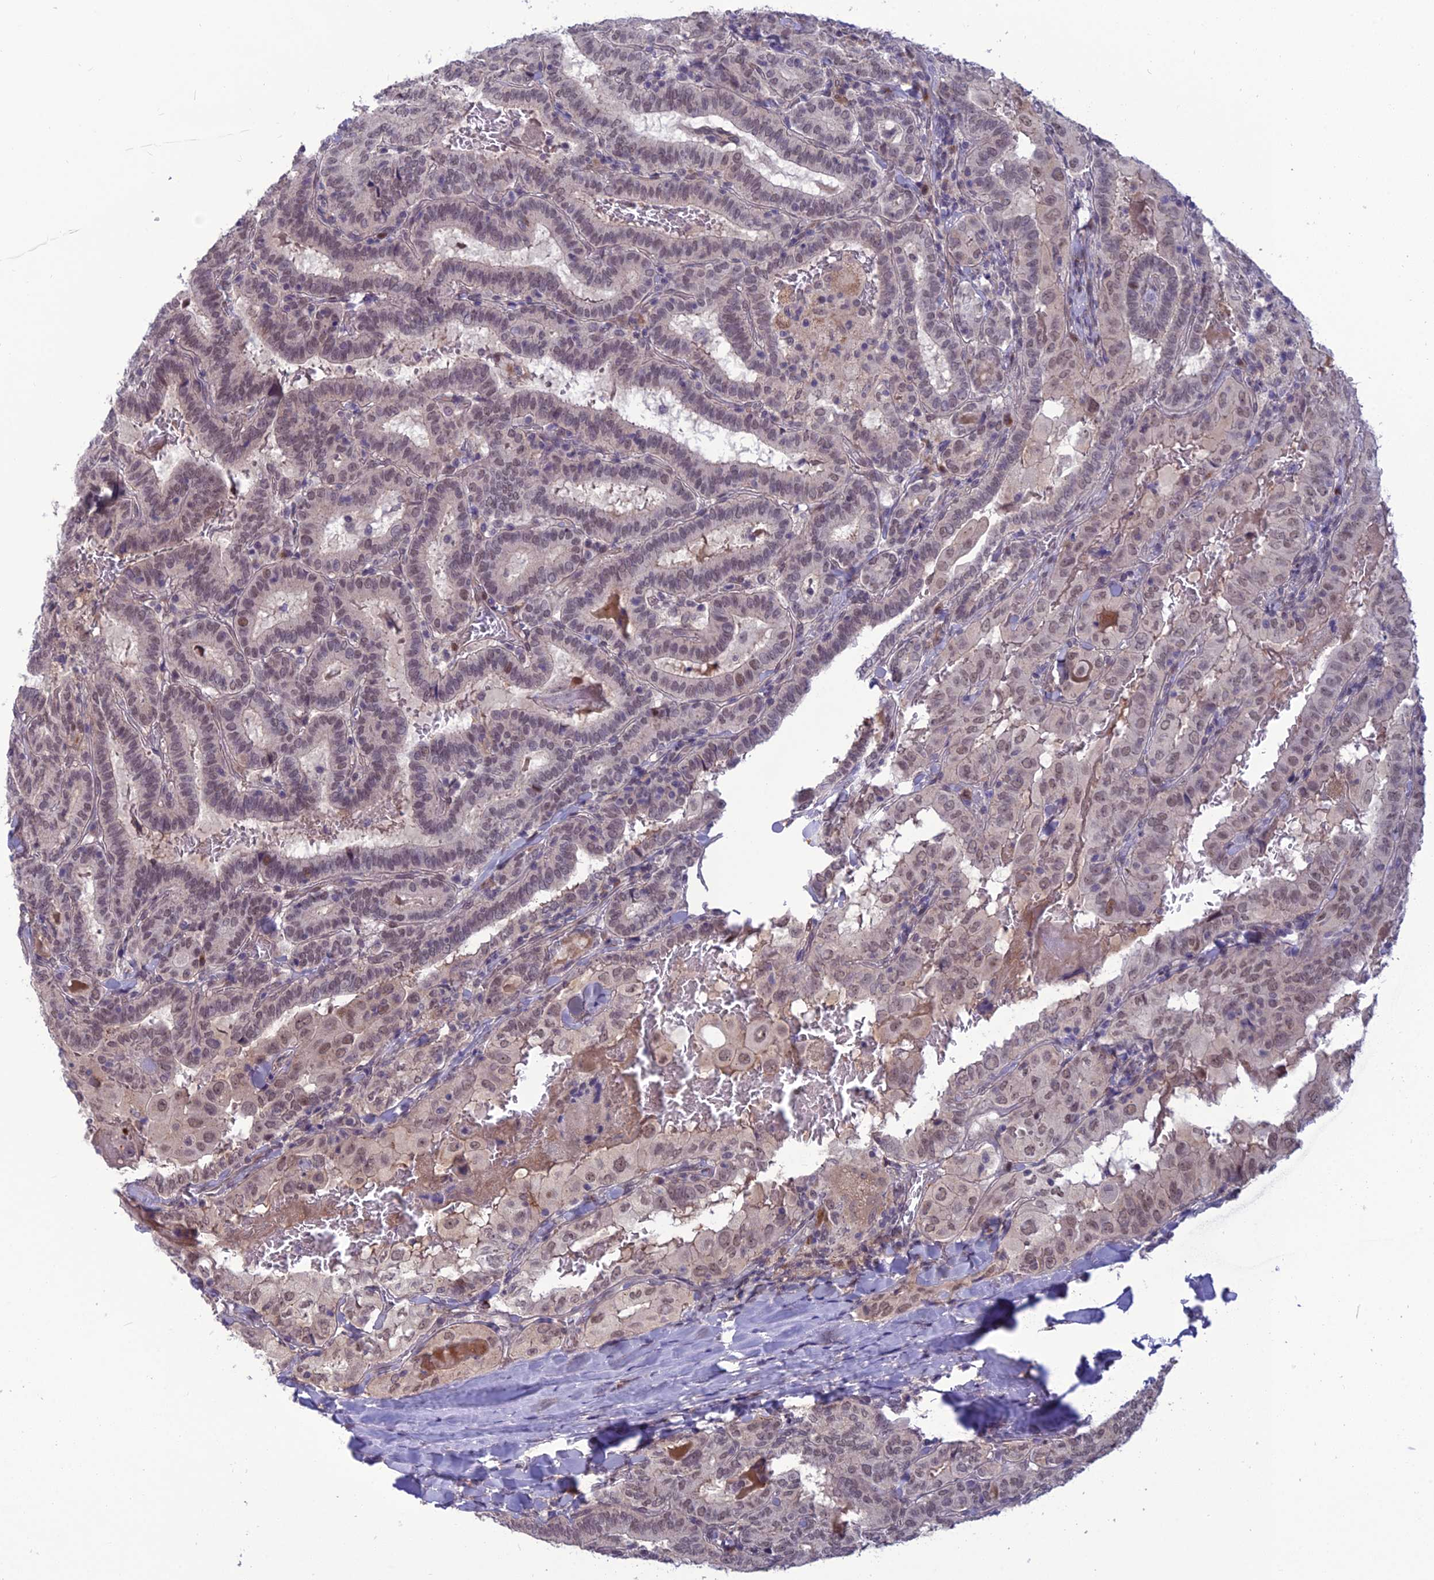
{"staining": {"intensity": "weak", "quantity": ">75%", "location": "nuclear"}, "tissue": "thyroid cancer", "cell_type": "Tumor cells", "image_type": "cancer", "snomed": [{"axis": "morphology", "description": "Papillary adenocarcinoma, NOS"}, {"axis": "topography", "description": "Thyroid gland"}], "caption": "IHC histopathology image of thyroid papillary adenocarcinoma stained for a protein (brown), which reveals low levels of weak nuclear staining in about >75% of tumor cells.", "gene": "FBRS", "patient": {"sex": "female", "age": 72}}